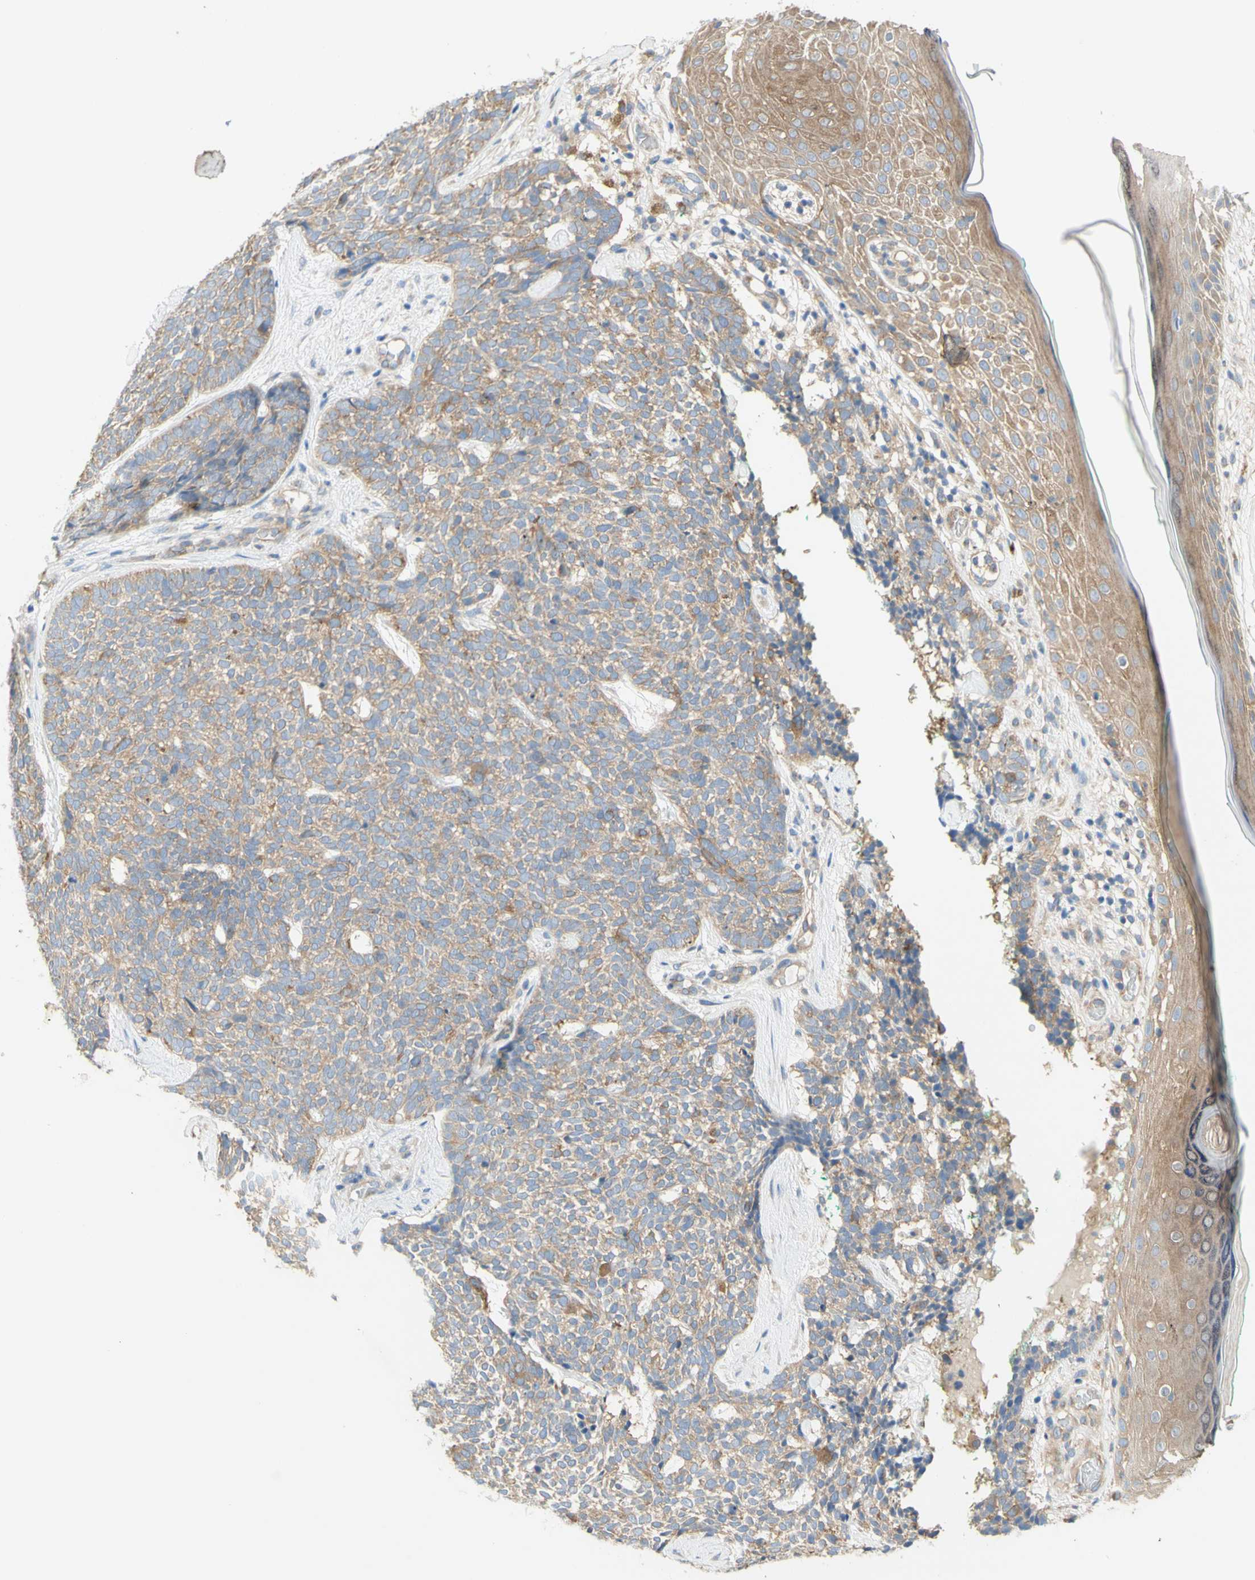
{"staining": {"intensity": "weak", "quantity": ">75%", "location": "cytoplasmic/membranous"}, "tissue": "skin cancer", "cell_type": "Tumor cells", "image_type": "cancer", "snomed": [{"axis": "morphology", "description": "Basal cell carcinoma"}, {"axis": "topography", "description": "Skin"}], "caption": "This is a photomicrograph of immunohistochemistry (IHC) staining of skin basal cell carcinoma, which shows weak positivity in the cytoplasmic/membranous of tumor cells.", "gene": "DYNC1H1", "patient": {"sex": "female", "age": 84}}